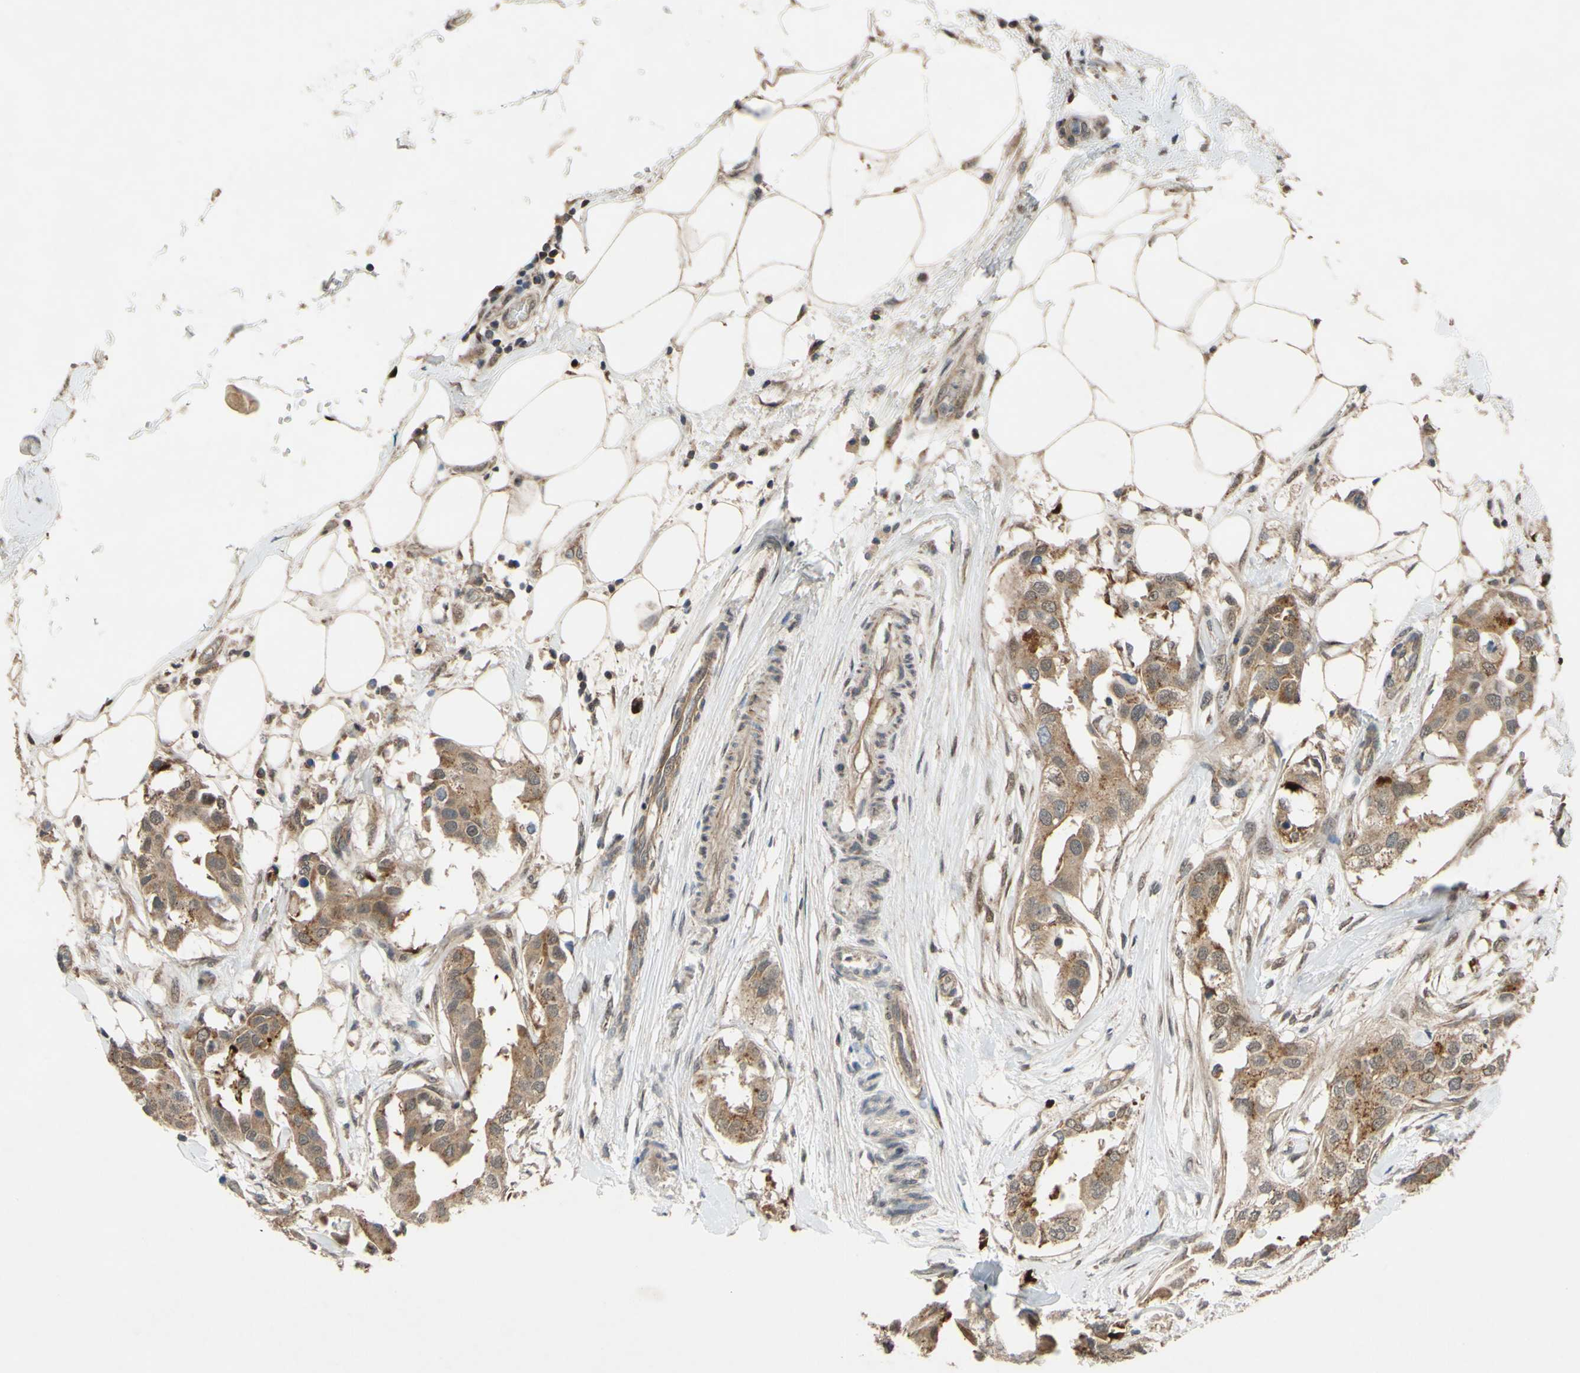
{"staining": {"intensity": "moderate", "quantity": ">75%", "location": "cytoplasmic/membranous"}, "tissue": "breast cancer", "cell_type": "Tumor cells", "image_type": "cancer", "snomed": [{"axis": "morphology", "description": "Duct carcinoma"}, {"axis": "topography", "description": "Breast"}], "caption": "Invasive ductal carcinoma (breast) stained with a protein marker shows moderate staining in tumor cells.", "gene": "CD164", "patient": {"sex": "female", "age": 40}}